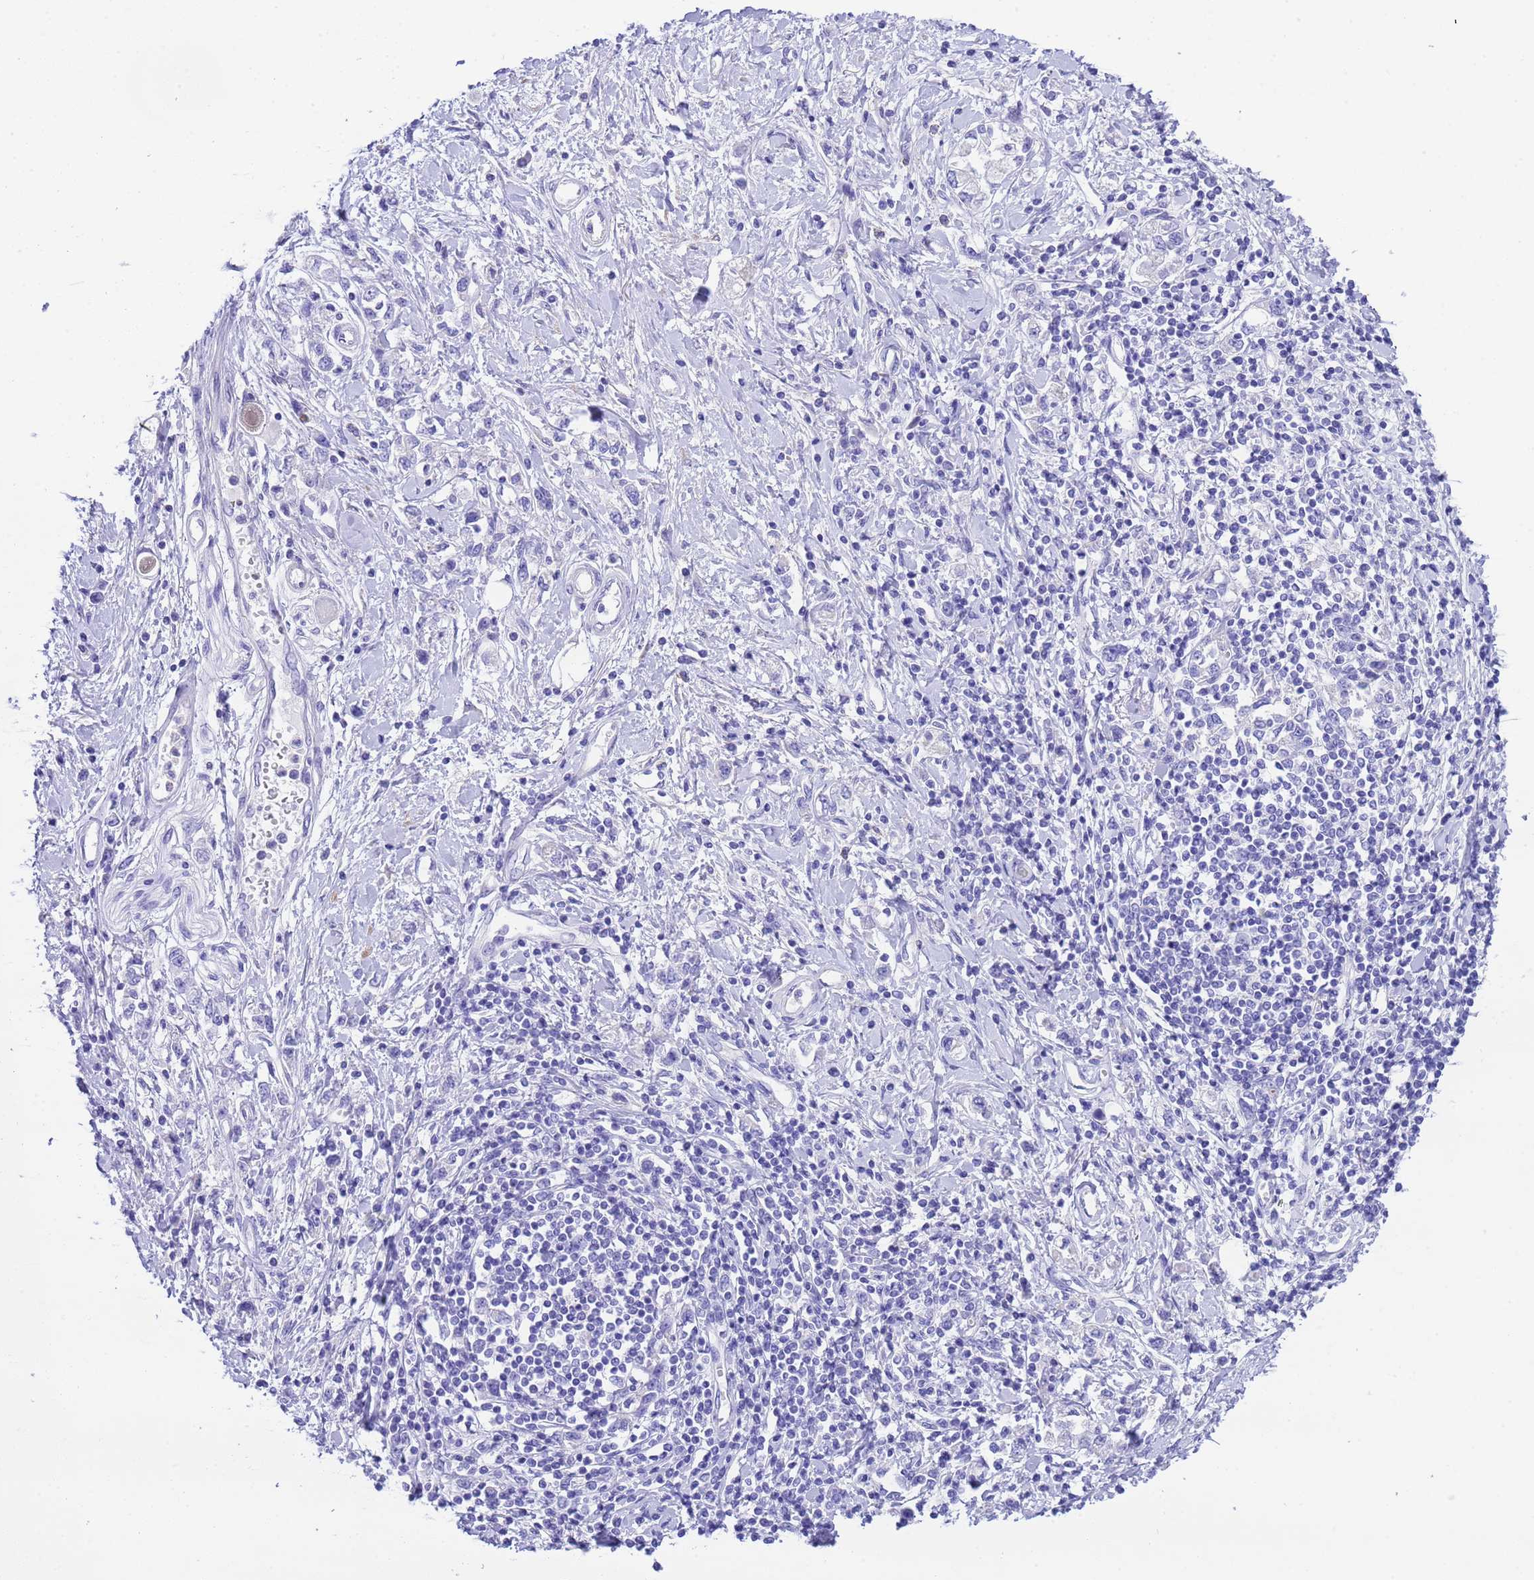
{"staining": {"intensity": "negative", "quantity": "none", "location": "none"}, "tissue": "stomach cancer", "cell_type": "Tumor cells", "image_type": "cancer", "snomed": [{"axis": "morphology", "description": "Adenocarcinoma, NOS"}, {"axis": "topography", "description": "Stomach"}], "caption": "Immunohistochemistry photomicrograph of stomach cancer stained for a protein (brown), which exhibits no positivity in tumor cells.", "gene": "USP38", "patient": {"sex": "female", "age": 76}}